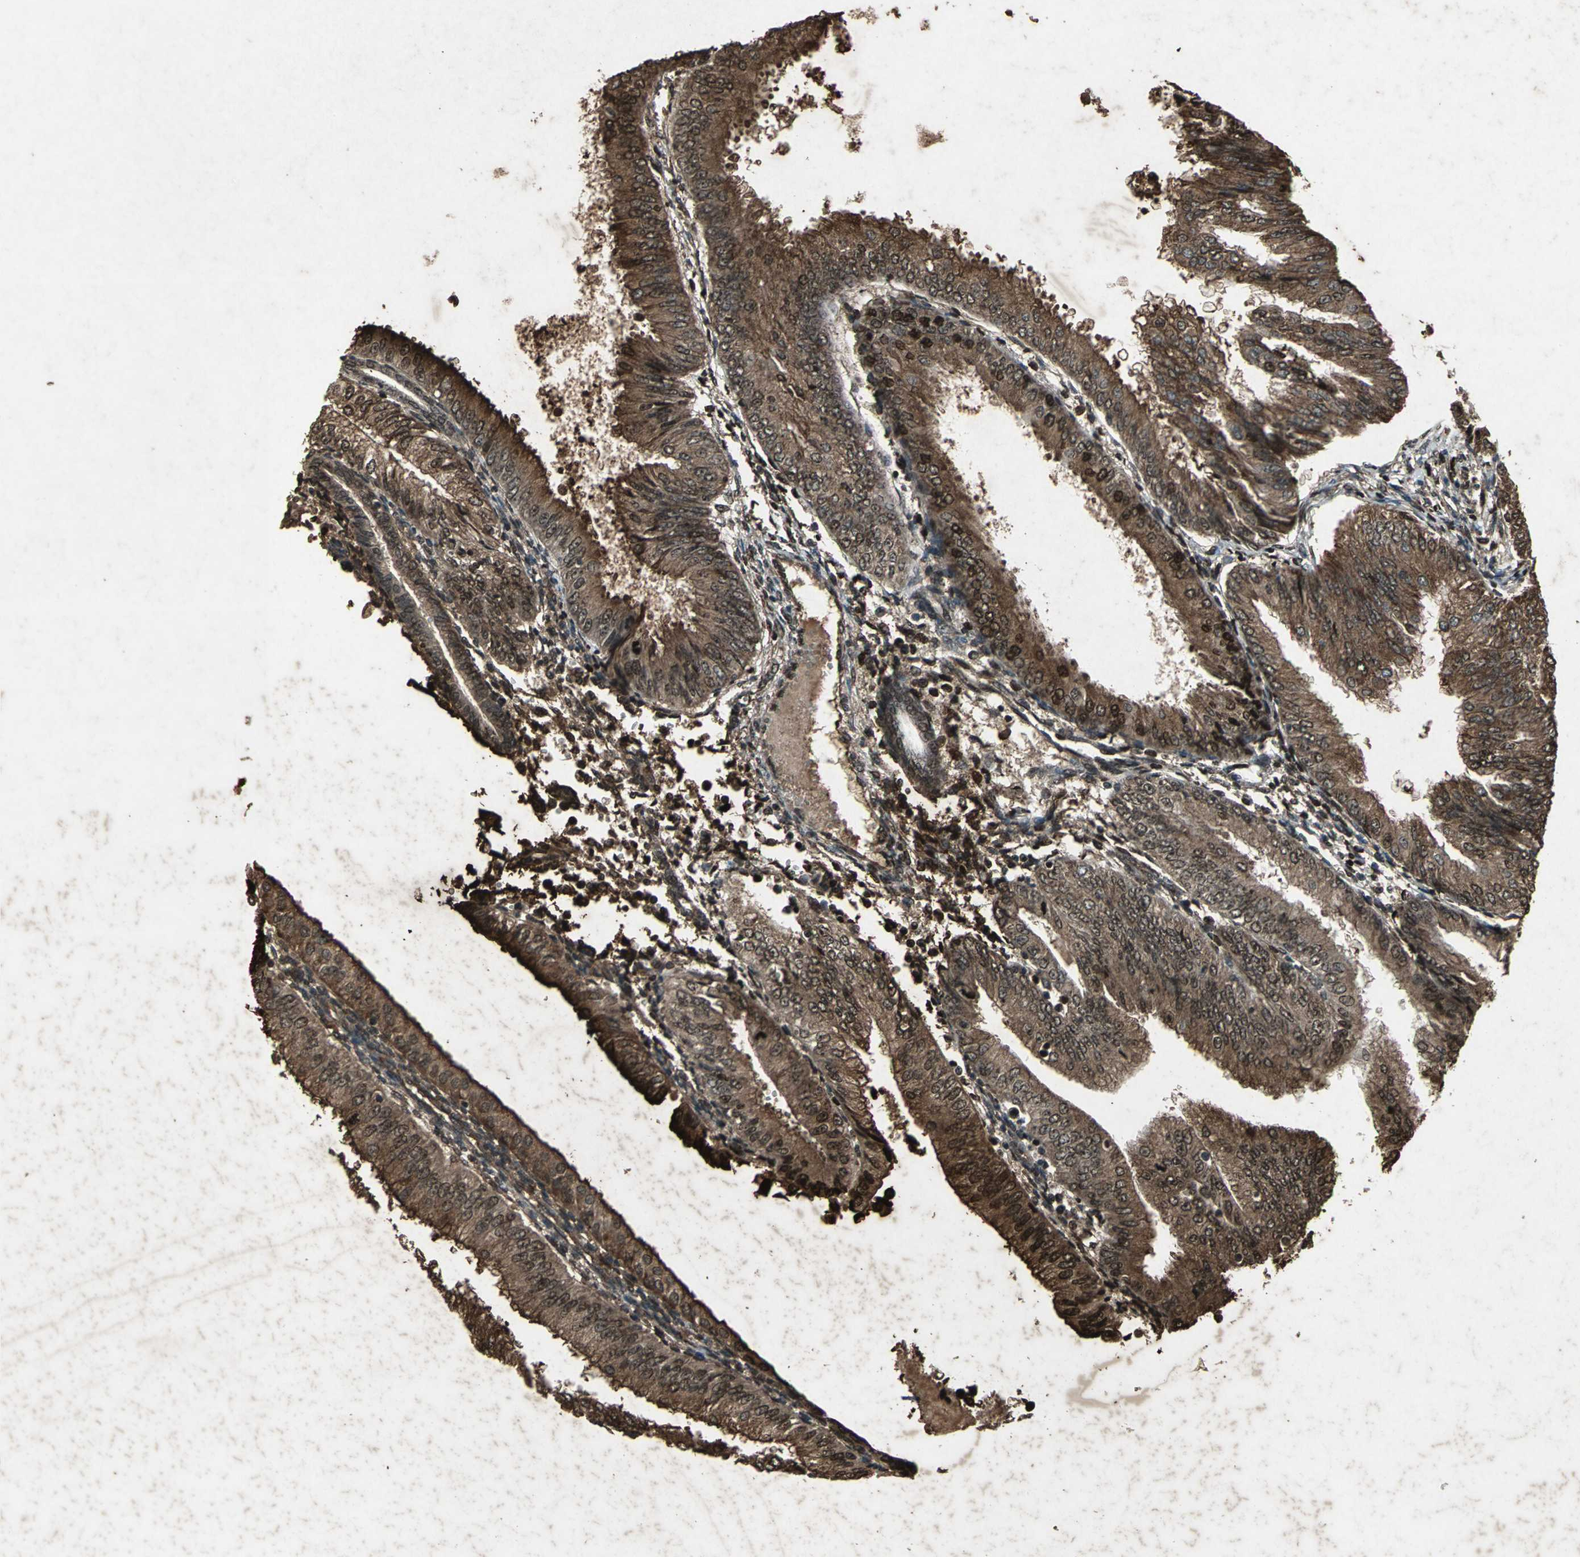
{"staining": {"intensity": "strong", "quantity": ">75%", "location": "cytoplasmic/membranous,nuclear"}, "tissue": "endometrial cancer", "cell_type": "Tumor cells", "image_type": "cancer", "snomed": [{"axis": "morphology", "description": "Adenocarcinoma, NOS"}, {"axis": "topography", "description": "Endometrium"}], "caption": "Endometrial adenocarcinoma stained with immunohistochemistry demonstrates strong cytoplasmic/membranous and nuclear positivity in approximately >75% of tumor cells. Using DAB (brown) and hematoxylin (blue) stains, captured at high magnification using brightfield microscopy.", "gene": "SEPTIN4", "patient": {"sex": "female", "age": 53}}